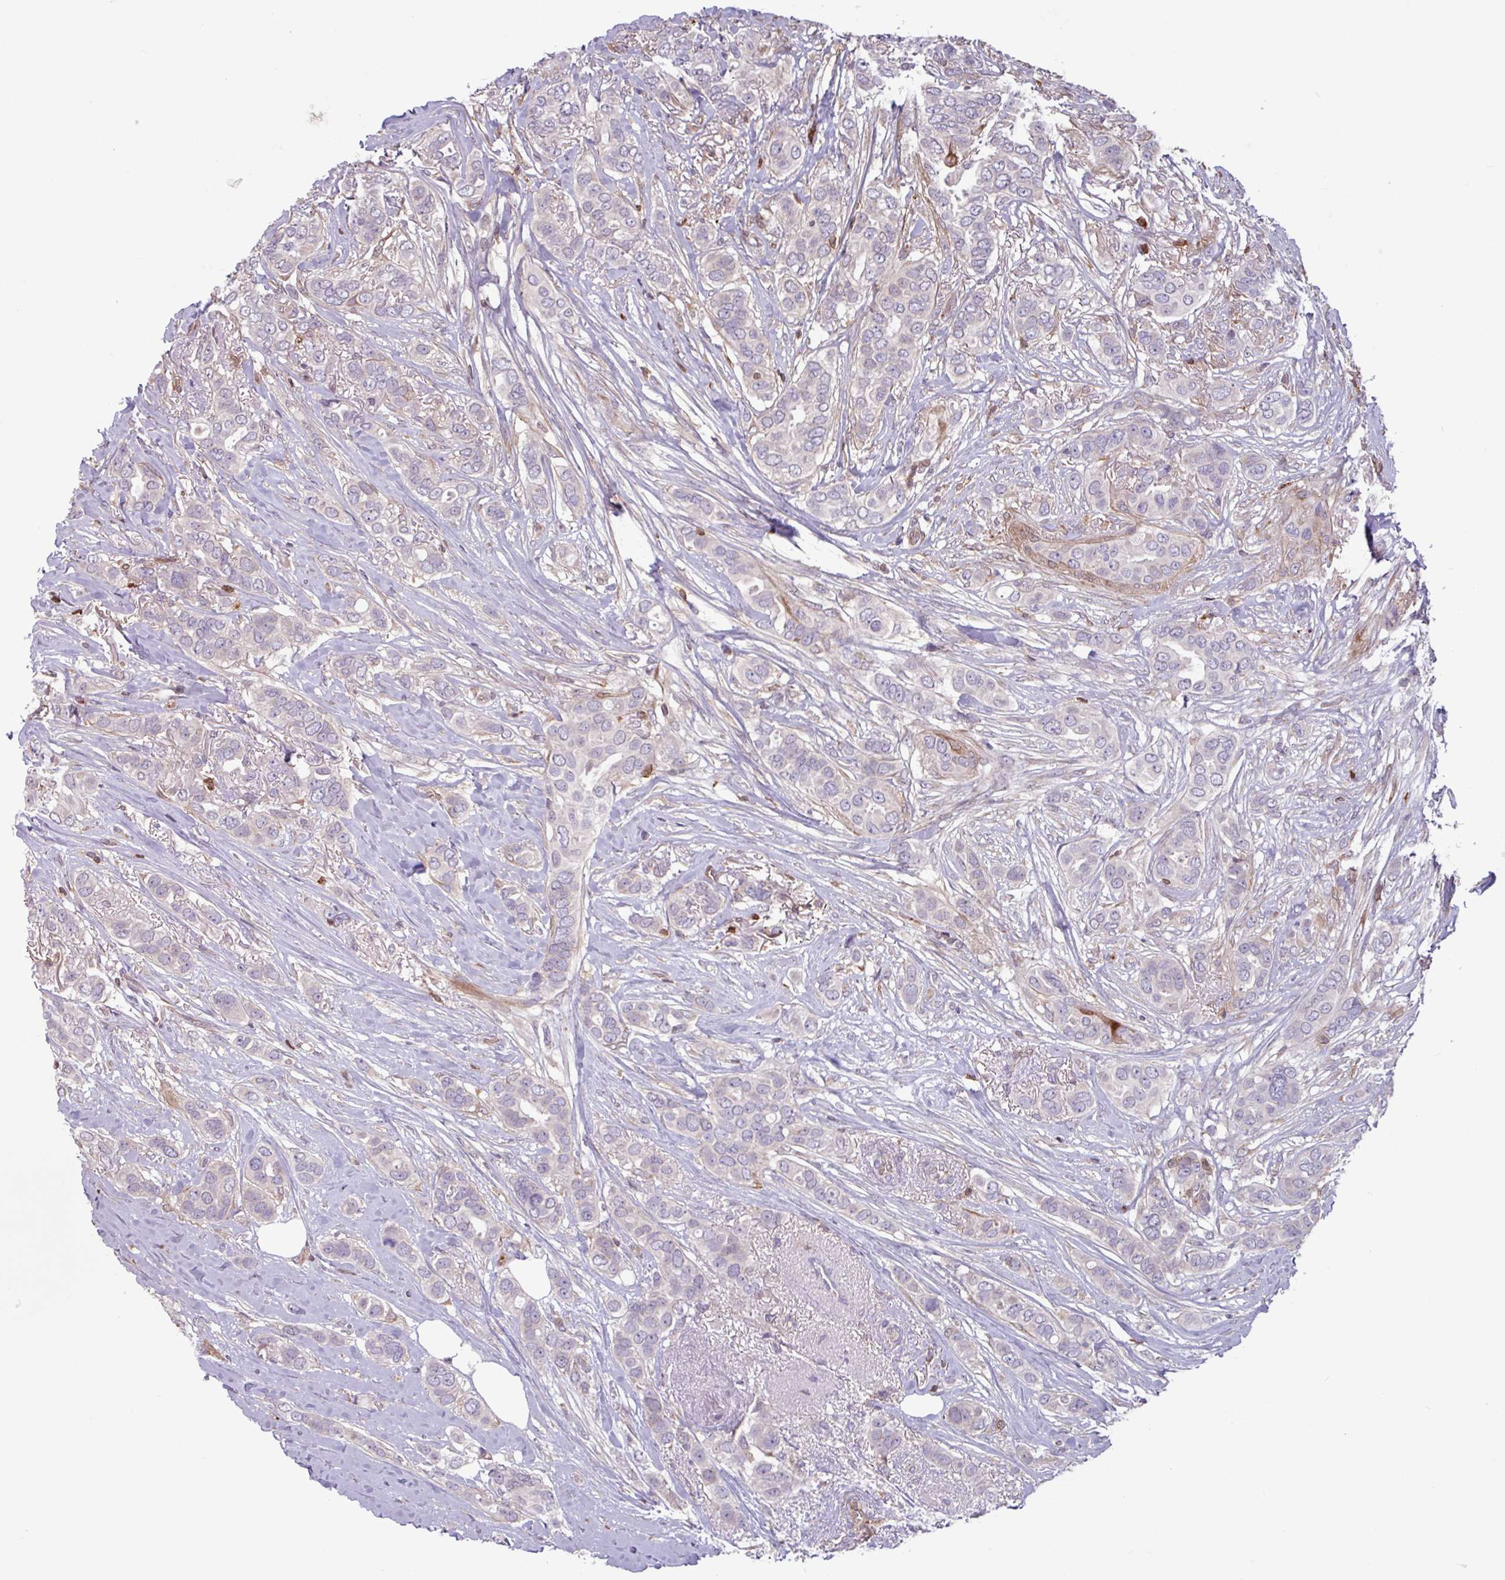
{"staining": {"intensity": "negative", "quantity": "none", "location": "none"}, "tissue": "breast cancer", "cell_type": "Tumor cells", "image_type": "cancer", "snomed": [{"axis": "morphology", "description": "Lobular carcinoma"}, {"axis": "topography", "description": "Breast"}], "caption": "The histopathology image displays no staining of tumor cells in lobular carcinoma (breast). Brightfield microscopy of IHC stained with DAB (brown) and hematoxylin (blue), captured at high magnification.", "gene": "SEC61G", "patient": {"sex": "female", "age": 51}}